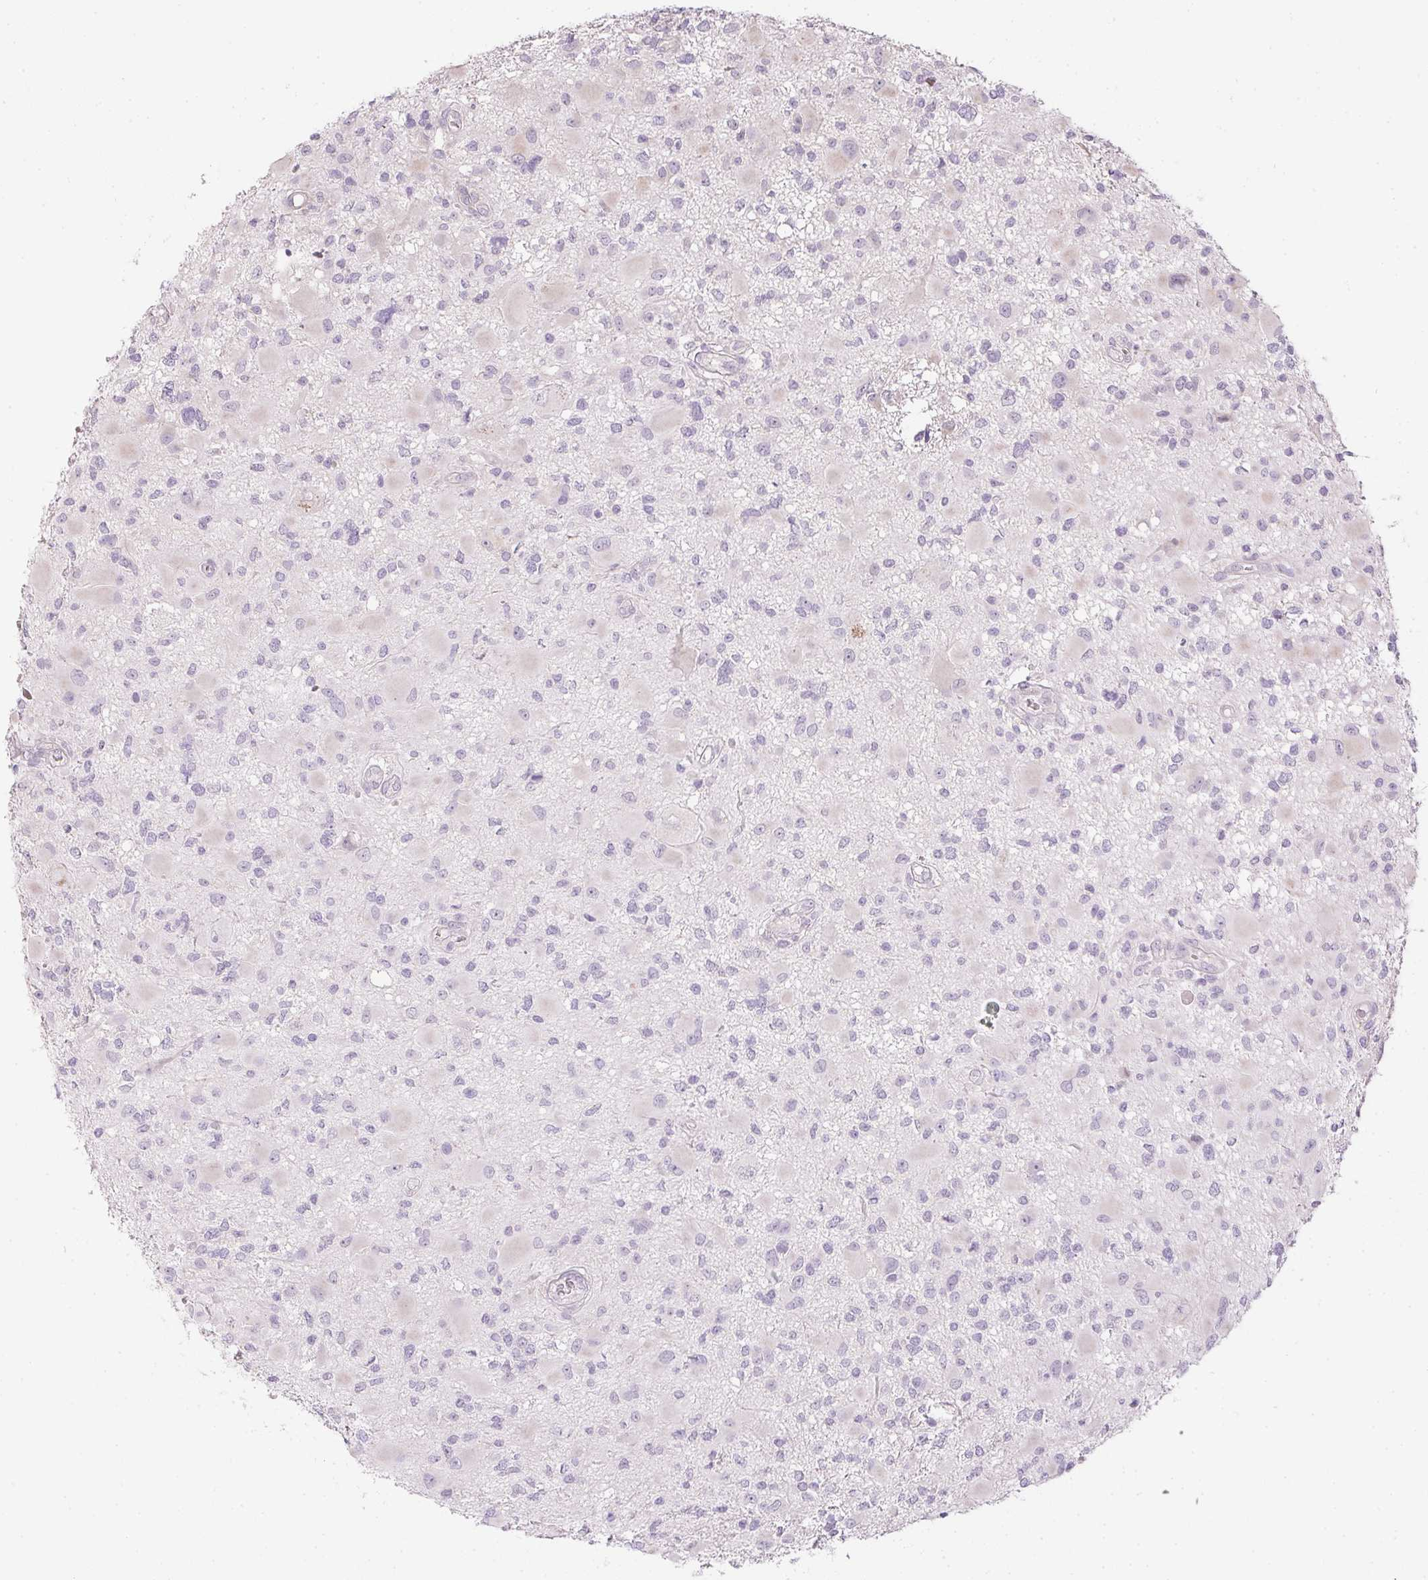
{"staining": {"intensity": "negative", "quantity": "none", "location": "none"}, "tissue": "glioma", "cell_type": "Tumor cells", "image_type": "cancer", "snomed": [{"axis": "morphology", "description": "Glioma, malignant, High grade"}, {"axis": "topography", "description": "Brain"}], "caption": "Tumor cells are negative for protein expression in human malignant glioma (high-grade).", "gene": "CTCFL", "patient": {"sex": "male", "age": 54}}